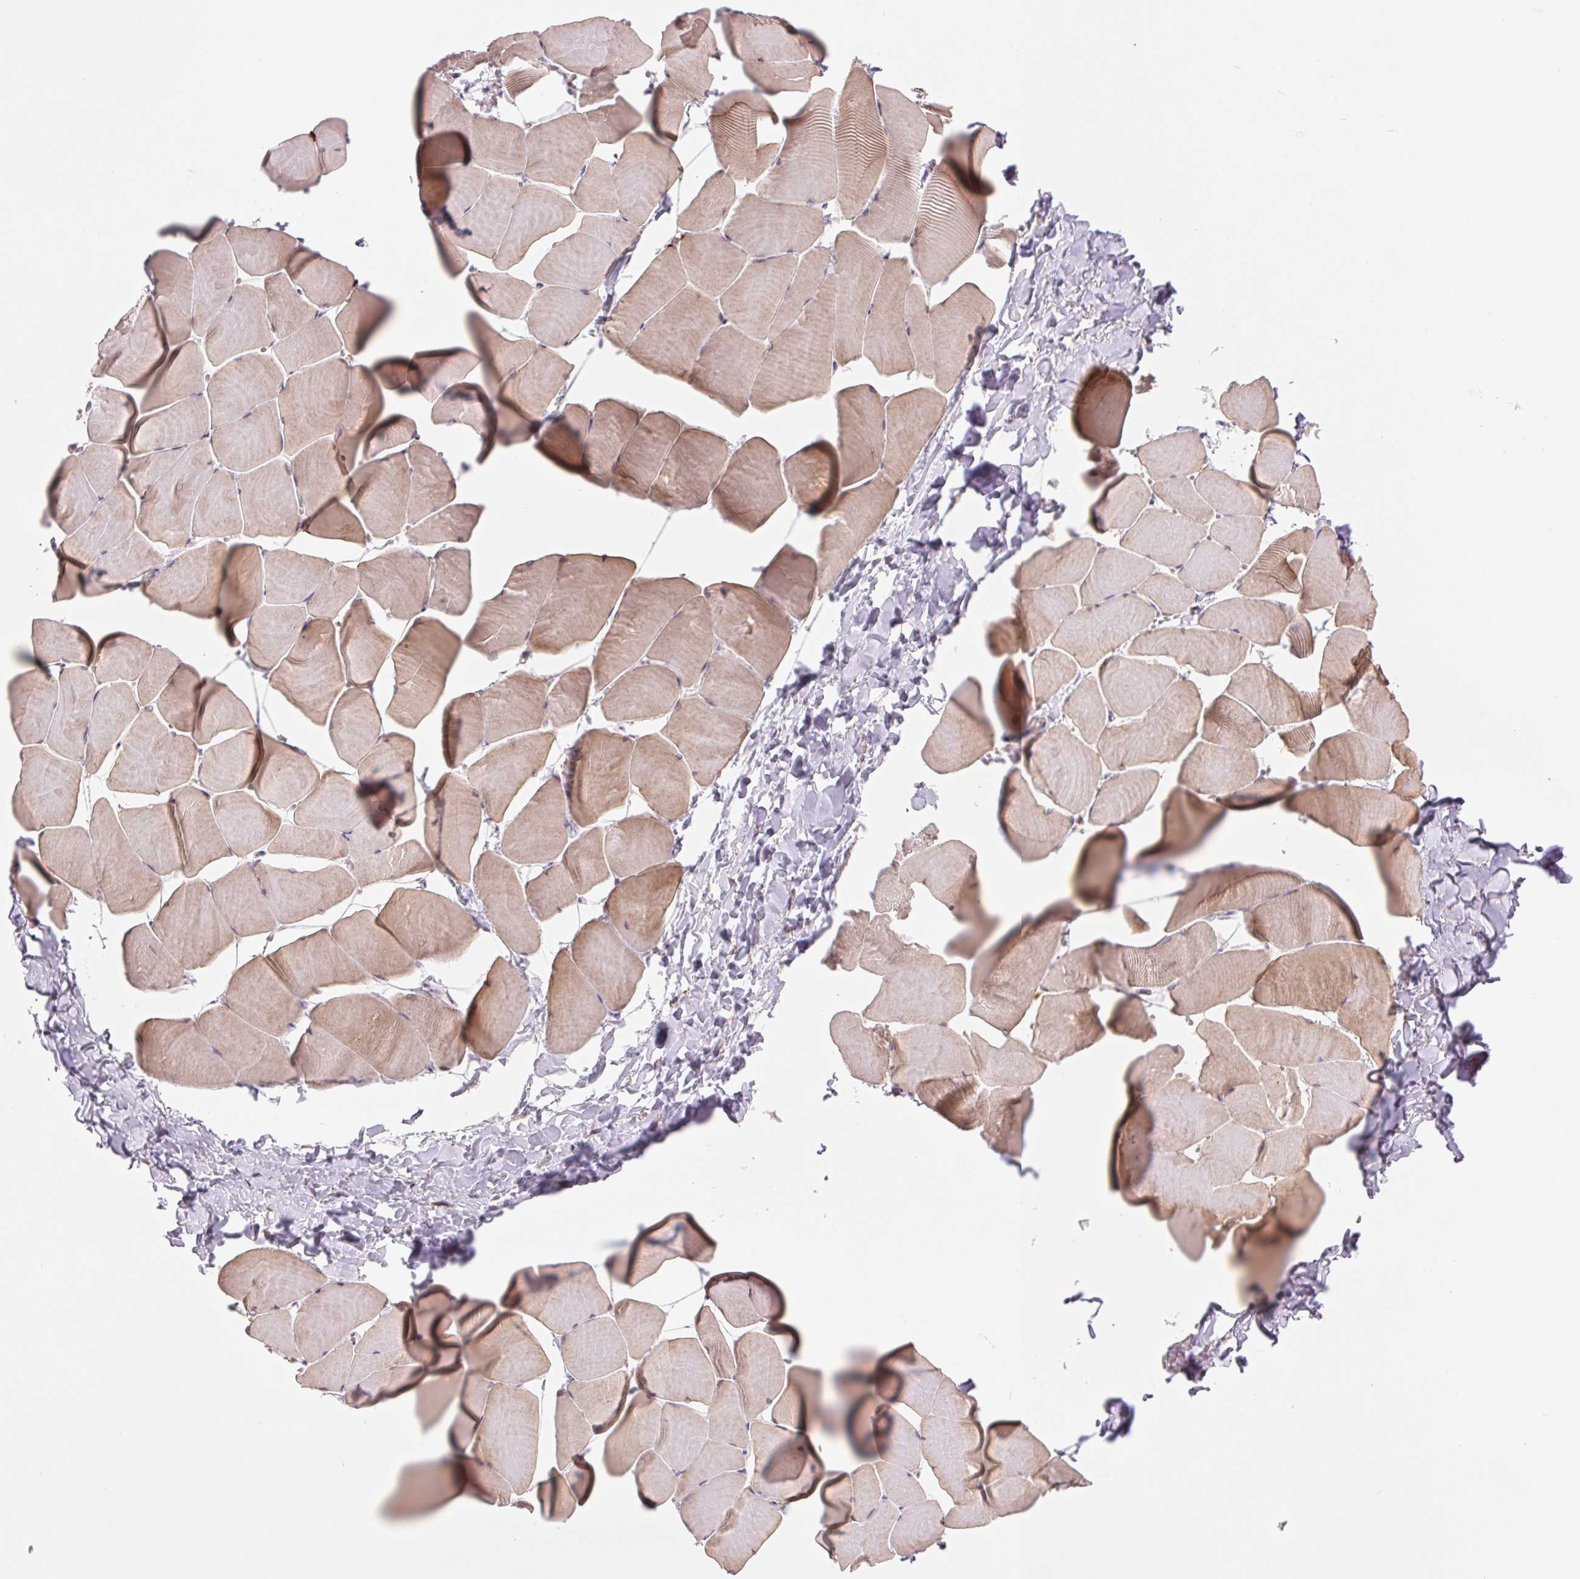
{"staining": {"intensity": "weak", "quantity": "25%-75%", "location": "cytoplasmic/membranous"}, "tissue": "skeletal muscle", "cell_type": "Myocytes", "image_type": "normal", "snomed": [{"axis": "morphology", "description": "Normal tissue, NOS"}, {"axis": "topography", "description": "Skeletal muscle"}], "caption": "A histopathology image showing weak cytoplasmic/membranous staining in approximately 25%-75% of myocytes in unremarkable skeletal muscle, as visualized by brown immunohistochemical staining.", "gene": "METTL17", "patient": {"sex": "male", "age": 25}}